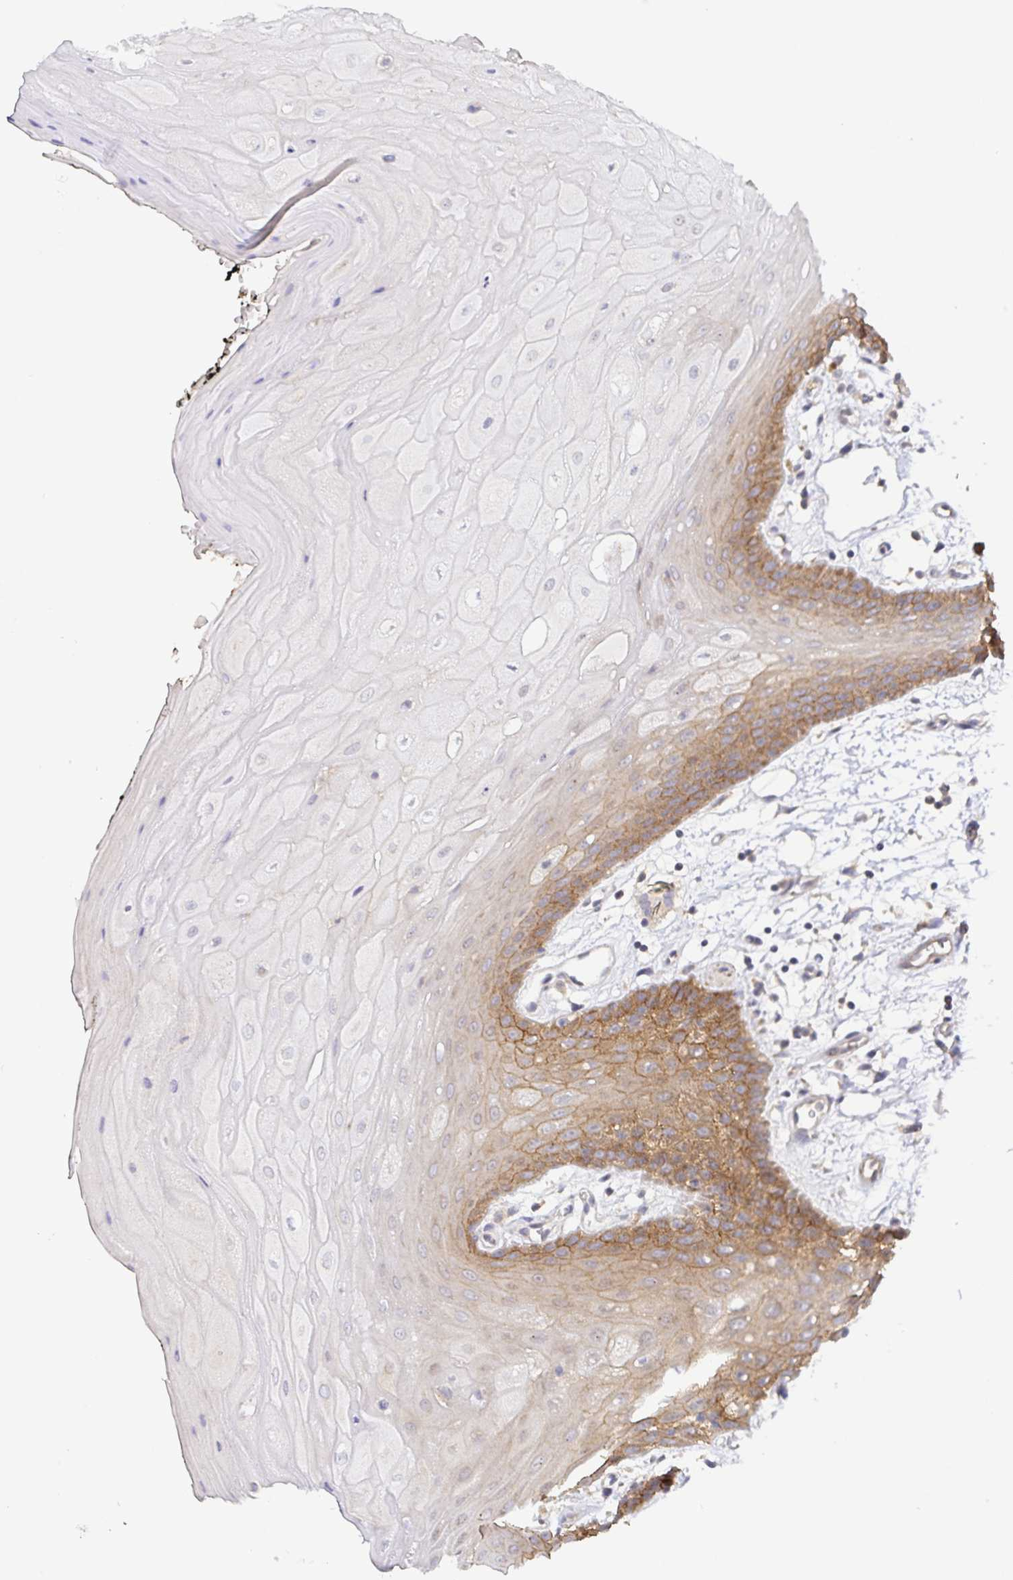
{"staining": {"intensity": "moderate", "quantity": "25%-75%", "location": "cytoplasmic/membranous"}, "tissue": "oral mucosa", "cell_type": "Squamous epithelial cells", "image_type": "normal", "snomed": [{"axis": "morphology", "description": "Normal tissue, NOS"}, {"axis": "topography", "description": "Oral tissue"}, {"axis": "topography", "description": "Tounge, NOS"}], "caption": "A photomicrograph showing moderate cytoplasmic/membranous expression in approximately 25%-75% of squamous epithelial cells in benign oral mucosa, as visualized by brown immunohistochemical staining.", "gene": "ZDHHC11B", "patient": {"sex": "female", "age": 59}}